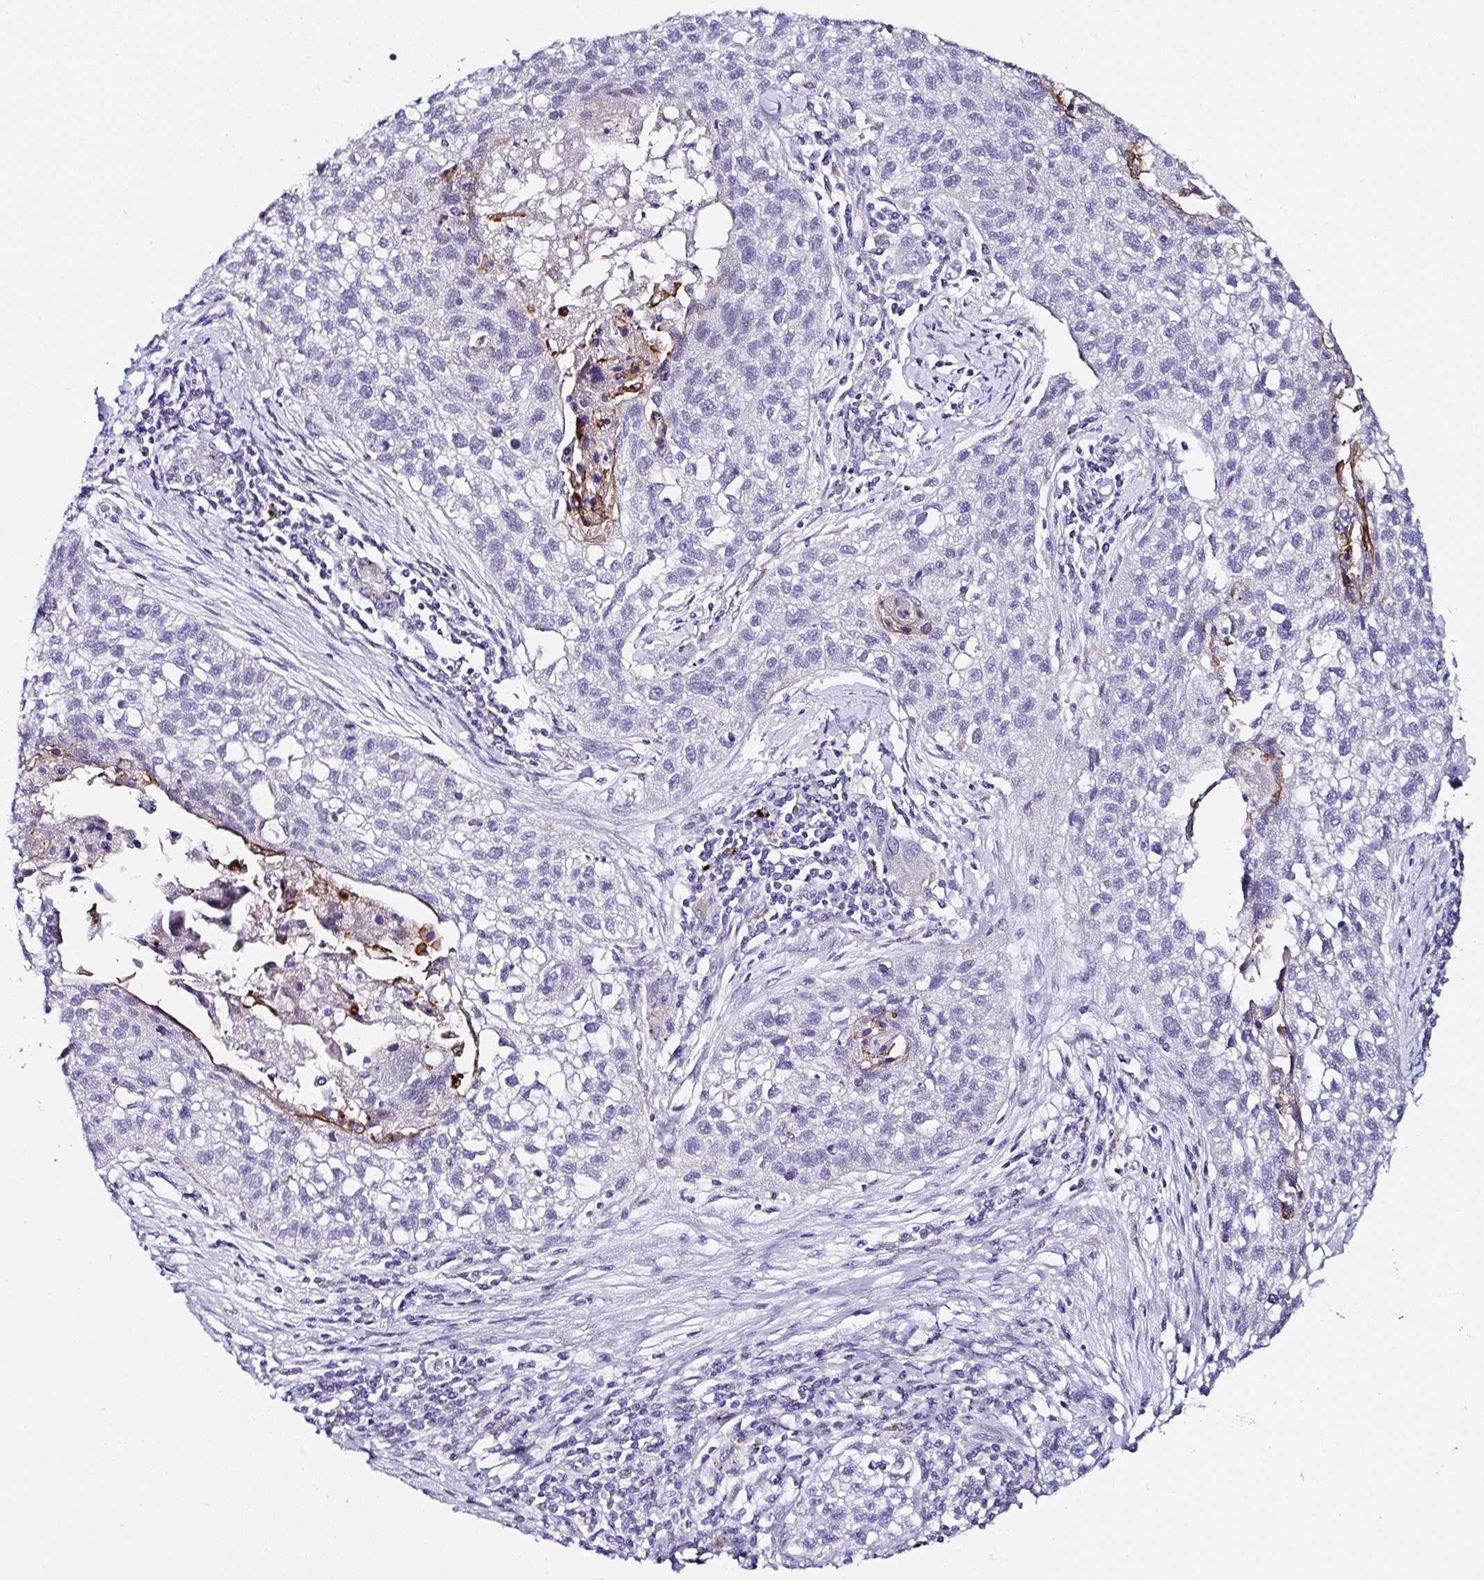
{"staining": {"intensity": "negative", "quantity": "none", "location": "none"}, "tissue": "lung cancer", "cell_type": "Tumor cells", "image_type": "cancer", "snomed": [{"axis": "morphology", "description": "Squamous cell carcinoma, NOS"}, {"axis": "topography", "description": "Lung"}], "caption": "Tumor cells are negative for protein expression in human lung squamous cell carcinoma. Brightfield microscopy of immunohistochemistry (IHC) stained with DAB (3,3'-diaminobenzidine) (brown) and hematoxylin (blue), captured at high magnification.", "gene": "TMPRSS11E", "patient": {"sex": "male", "age": 74}}